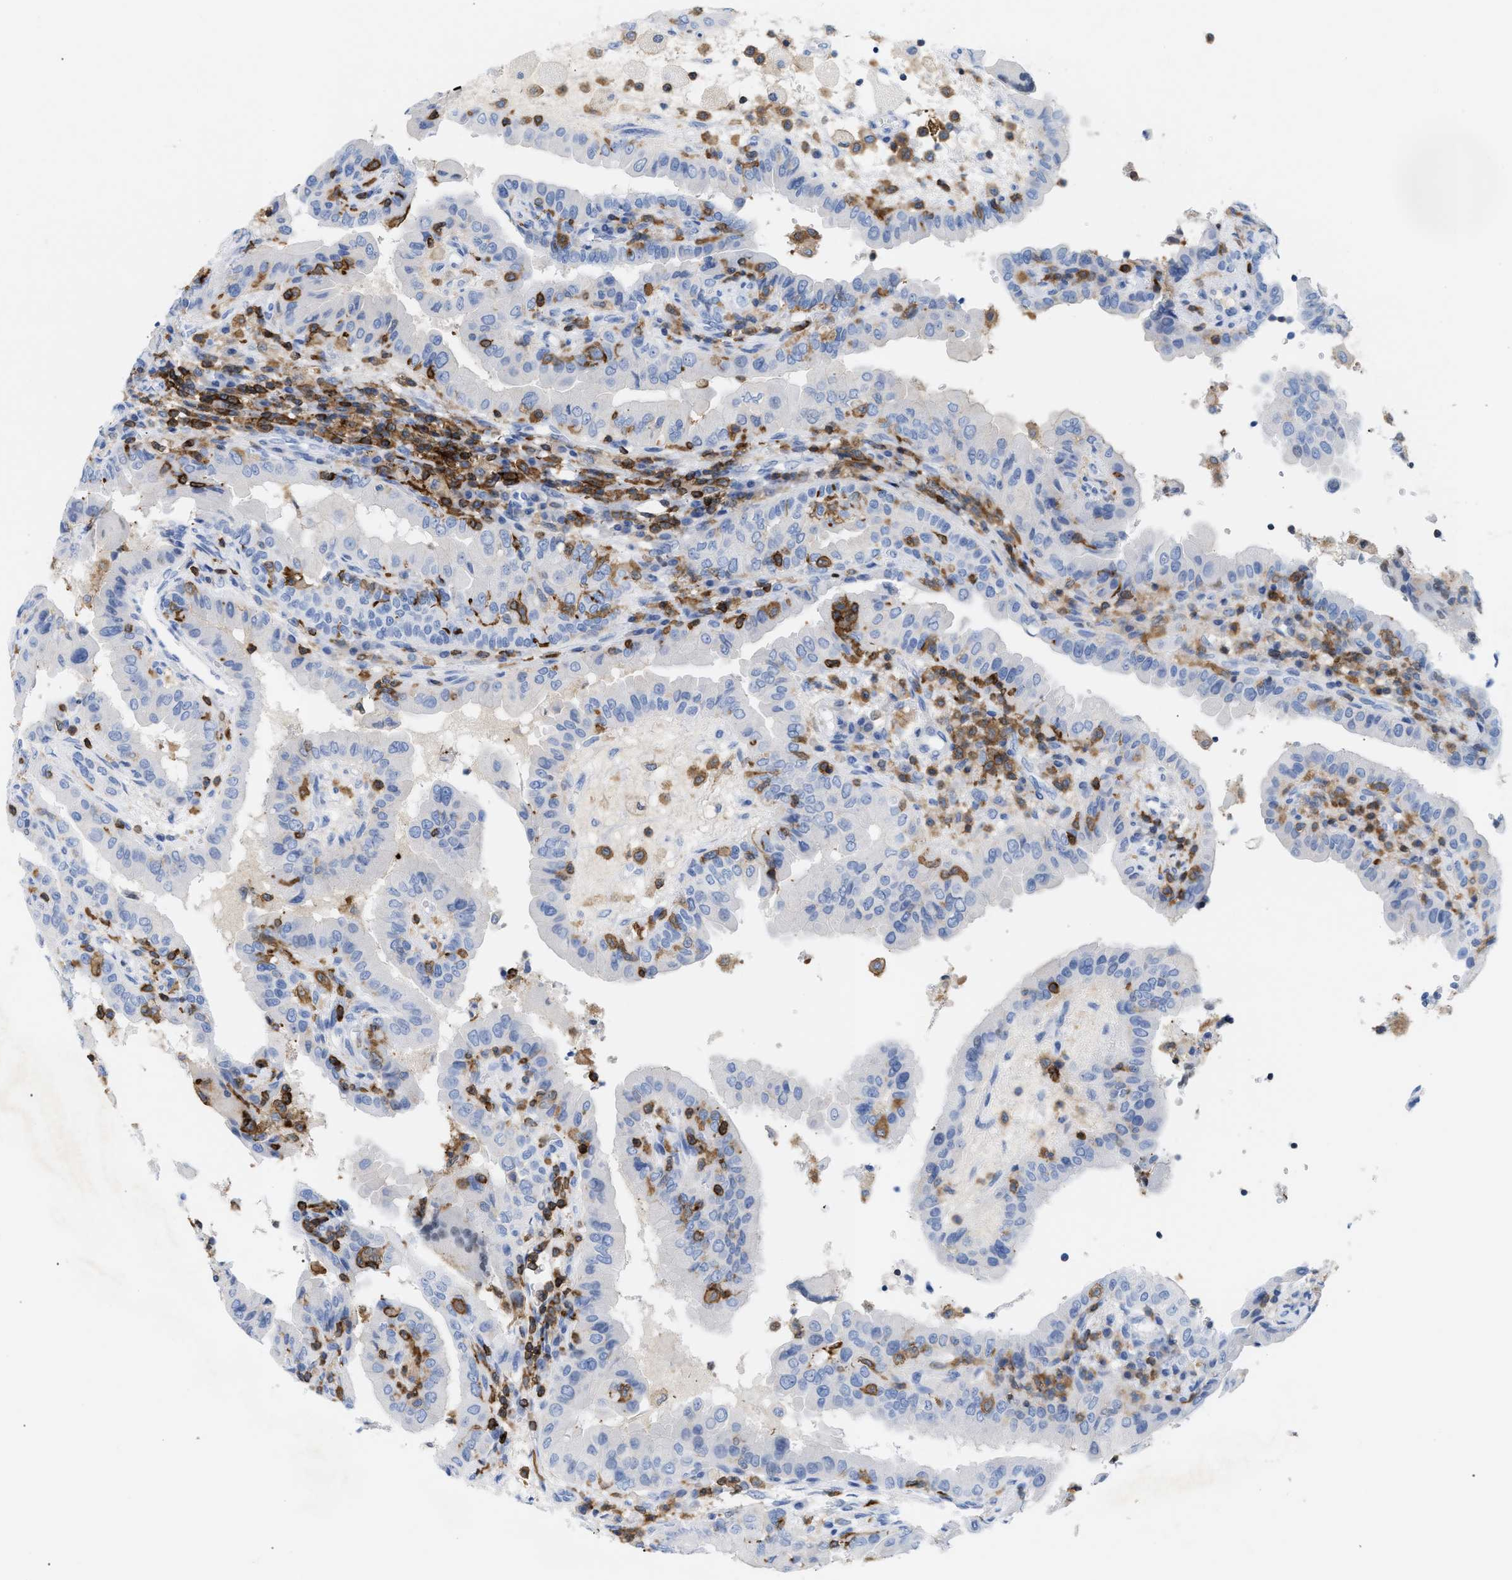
{"staining": {"intensity": "negative", "quantity": "none", "location": "none"}, "tissue": "thyroid cancer", "cell_type": "Tumor cells", "image_type": "cancer", "snomed": [{"axis": "morphology", "description": "Papillary adenocarcinoma, NOS"}, {"axis": "topography", "description": "Thyroid gland"}], "caption": "IHC of human thyroid papillary adenocarcinoma displays no positivity in tumor cells.", "gene": "LCP1", "patient": {"sex": "male", "age": 33}}